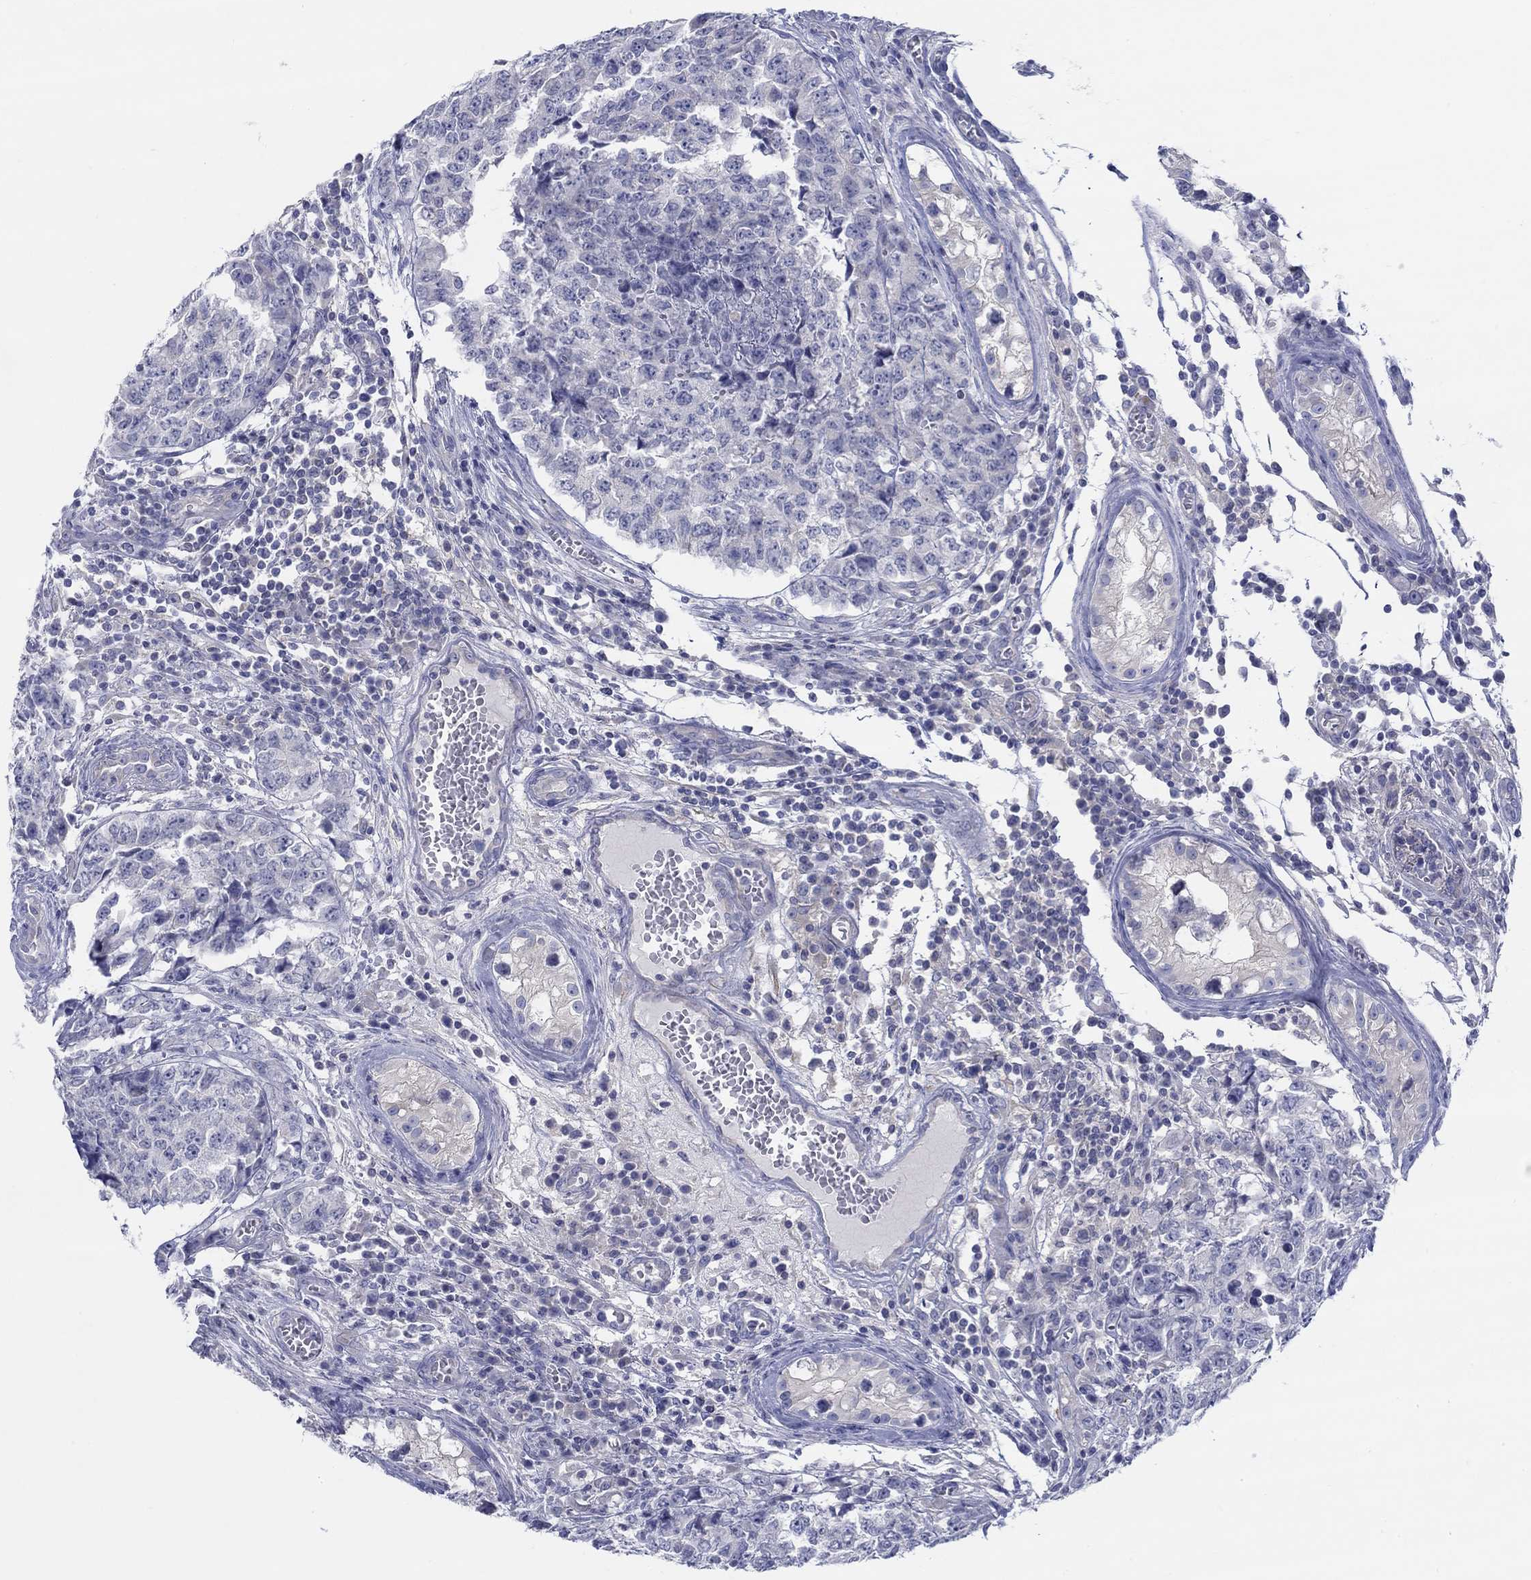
{"staining": {"intensity": "negative", "quantity": "none", "location": "none"}, "tissue": "testis cancer", "cell_type": "Tumor cells", "image_type": "cancer", "snomed": [{"axis": "morphology", "description": "Carcinoma, Embryonal, NOS"}, {"axis": "topography", "description": "Testis"}], "caption": "Immunohistochemistry (IHC) of human embryonal carcinoma (testis) displays no expression in tumor cells.", "gene": "HAPLN4", "patient": {"sex": "male", "age": 23}}